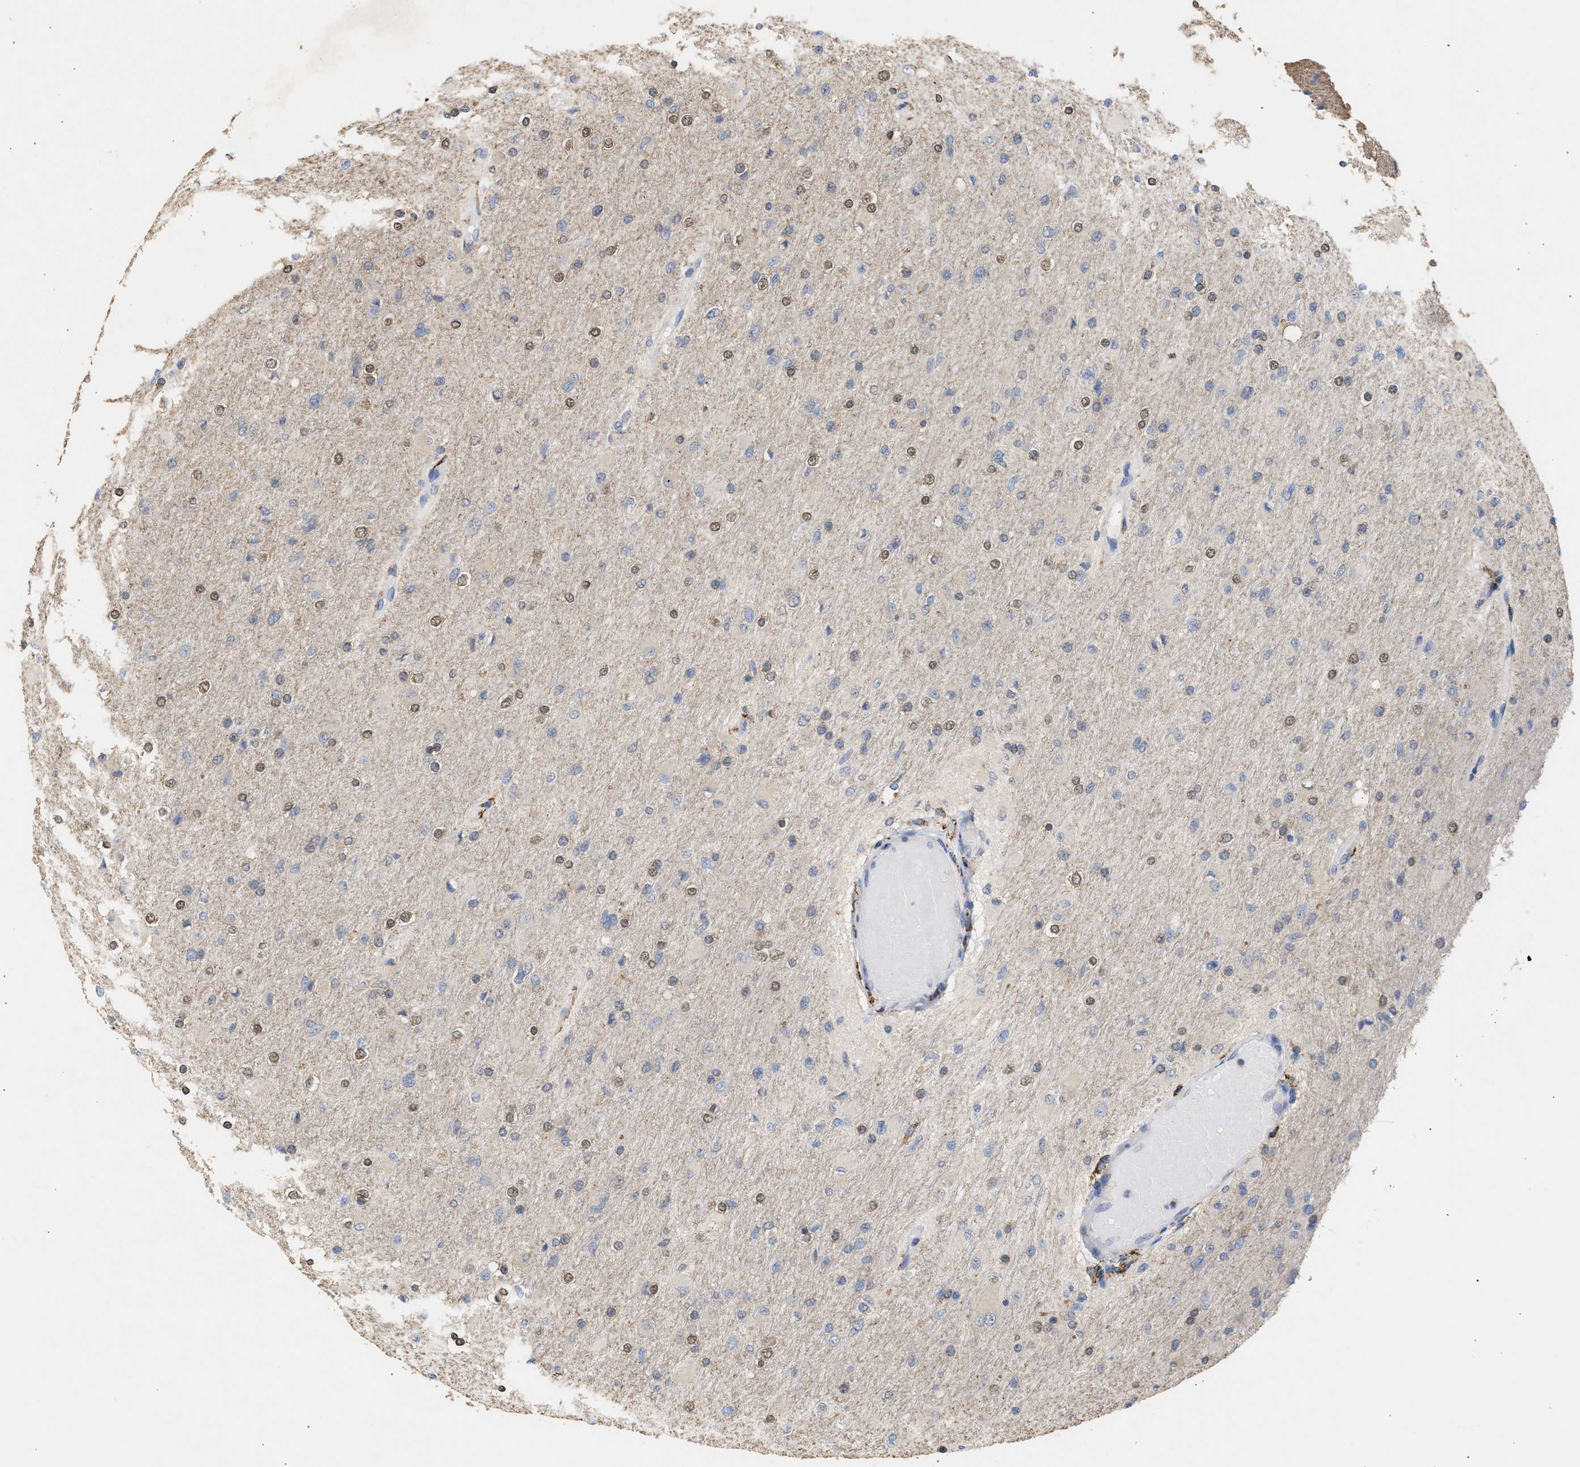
{"staining": {"intensity": "weak", "quantity": "25%-75%", "location": "nuclear"}, "tissue": "glioma", "cell_type": "Tumor cells", "image_type": "cancer", "snomed": [{"axis": "morphology", "description": "Glioma, malignant, High grade"}, {"axis": "topography", "description": "Cerebral cortex"}], "caption": "Immunohistochemical staining of human malignant glioma (high-grade) shows low levels of weak nuclear positivity in approximately 25%-75% of tumor cells.", "gene": "GCN1", "patient": {"sex": "female", "age": 36}}